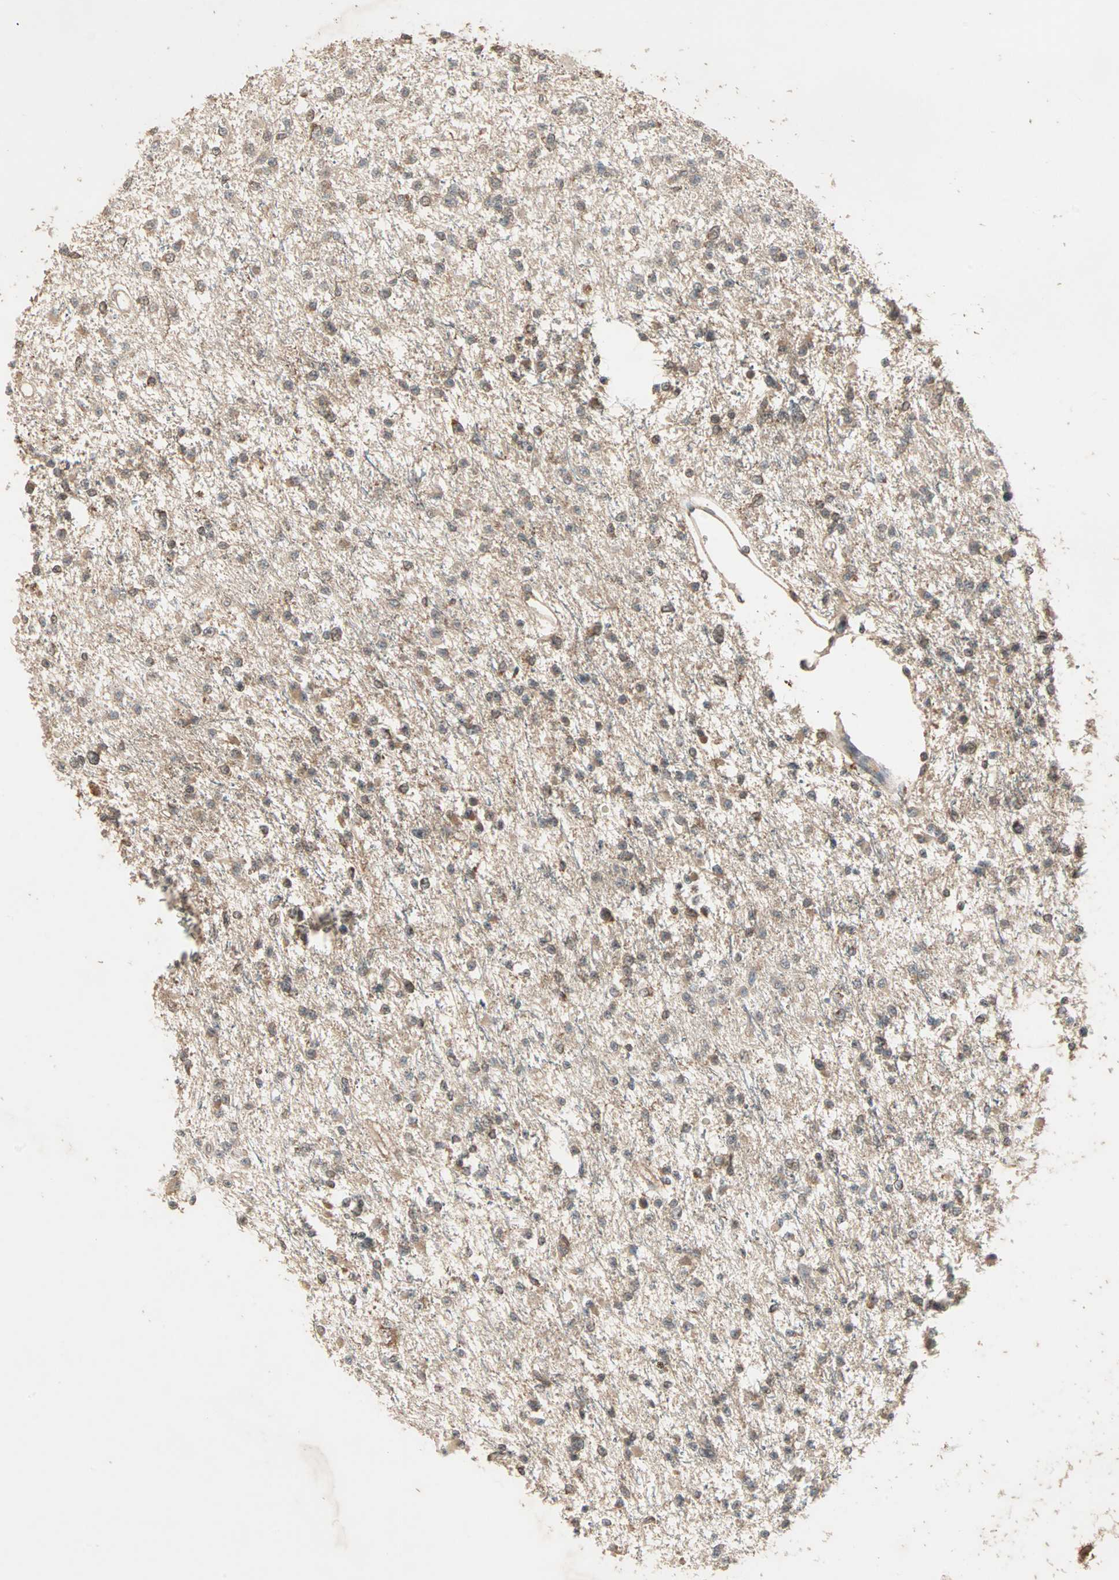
{"staining": {"intensity": "moderate", "quantity": ">75%", "location": "cytoplasmic/membranous"}, "tissue": "glioma", "cell_type": "Tumor cells", "image_type": "cancer", "snomed": [{"axis": "morphology", "description": "Glioma, malignant, Low grade"}, {"axis": "topography", "description": "Brain"}], "caption": "Immunohistochemistry (DAB (3,3'-diaminobenzidine)) staining of human glioma shows moderate cytoplasmic/membranous protein staining in about >75% of tumor cells.", "gene": "UBAC1", "patient": {"sex": "female", "age": 22}}